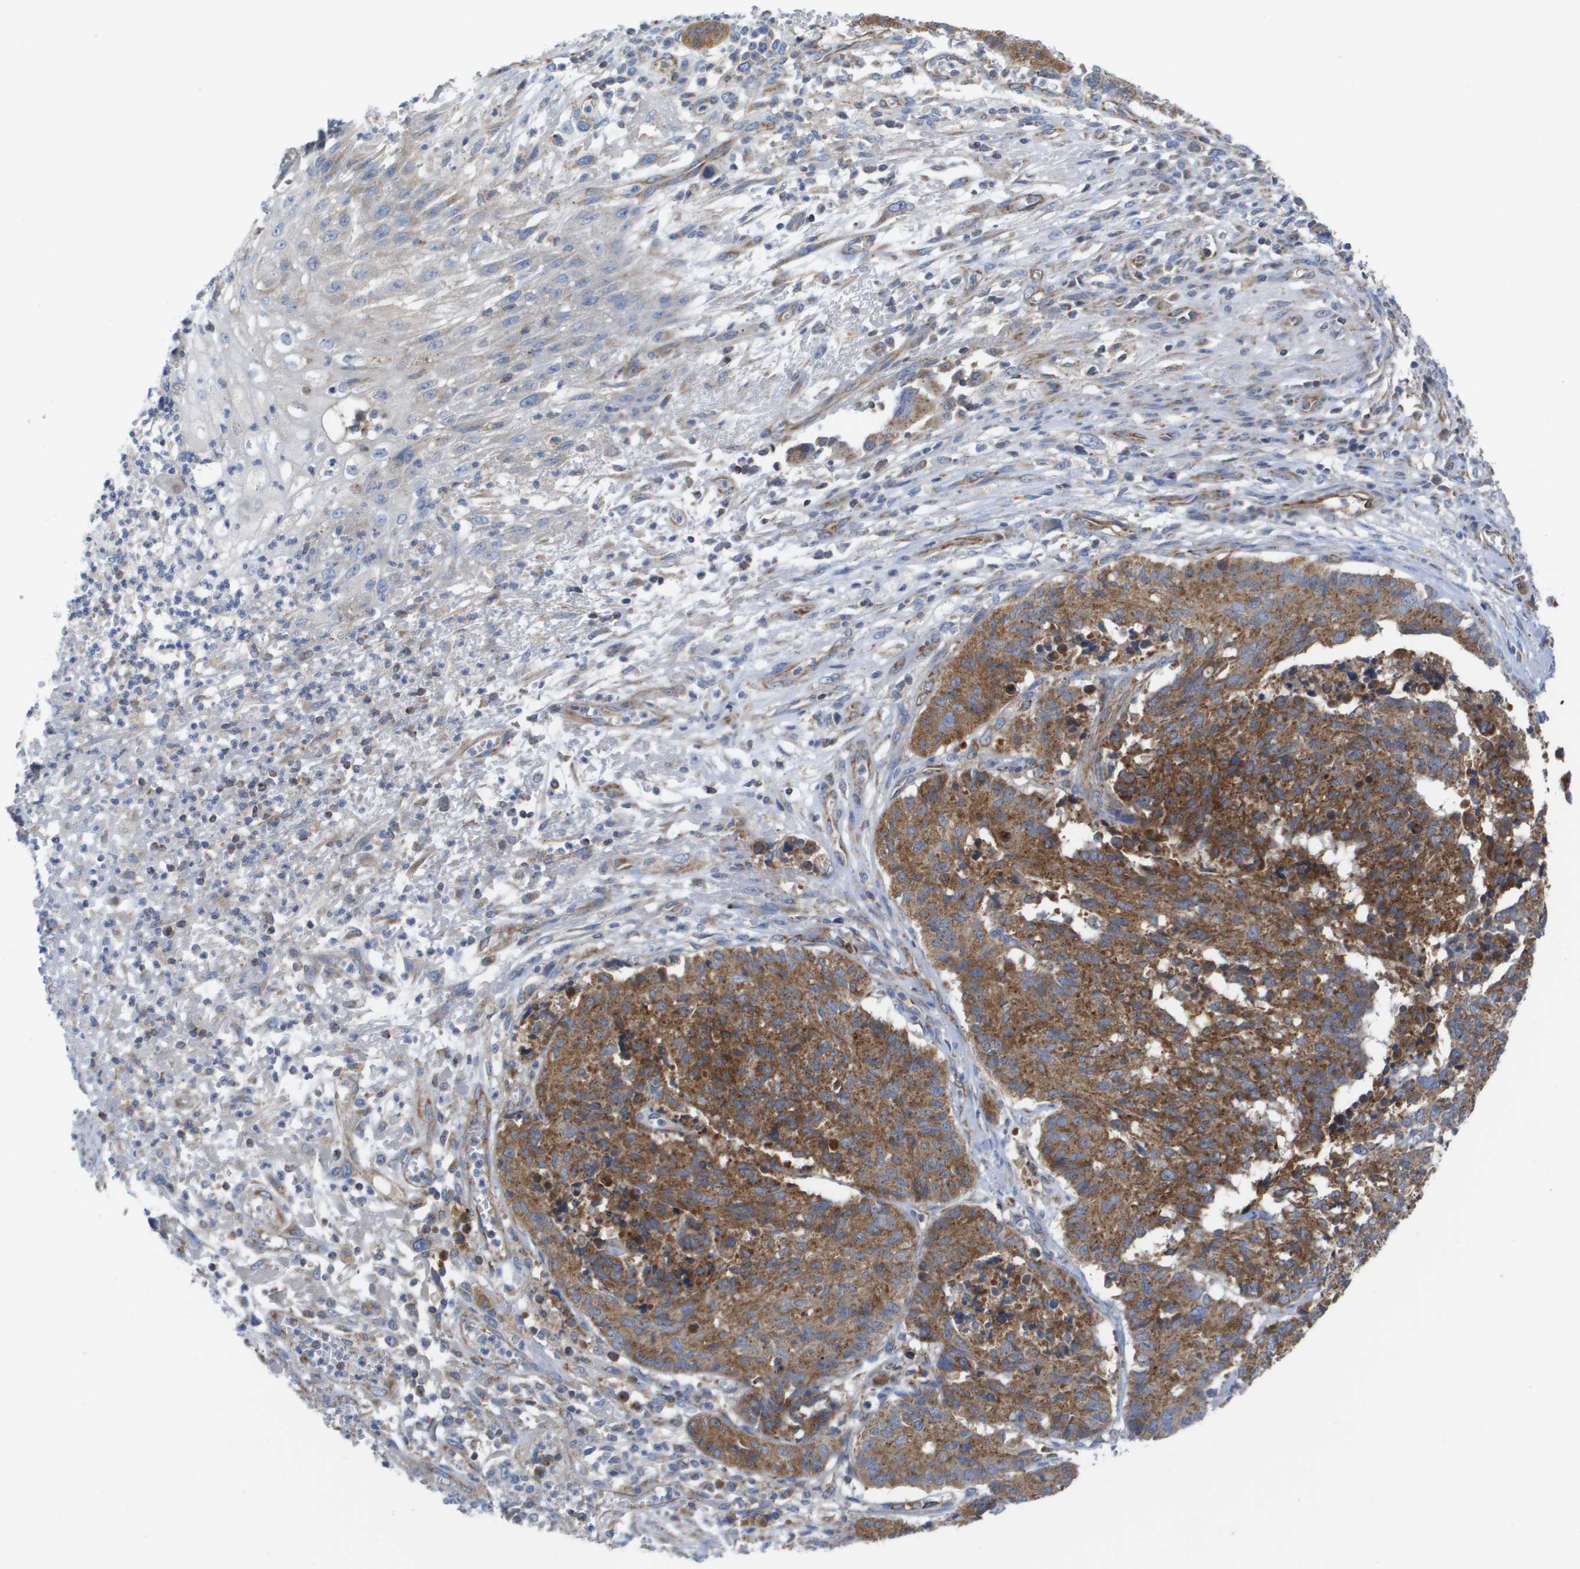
{"staining": {"intensity": "strong", "quantity": ">75%", "location": "cytoplasmic/membranous"}, "tissue": "cervical cancer", "cell_type": "Tumor cells", "image_type": "cancer", "snomed": [{"axis": "morphology", "description": "Squamous cell carcinoma, NOS"}, {"axis": "topography", "description": "Cervix"}], "caption": "About >75% of tumor cells in cervical cancer (squamous cell carcinoma) demonstrate strong cytoplasmic/membranous protein staining as visualized by brown immunohistochemical staining.", "gene": "FIS1", "patient": {"sex": "female", "age": 35}}